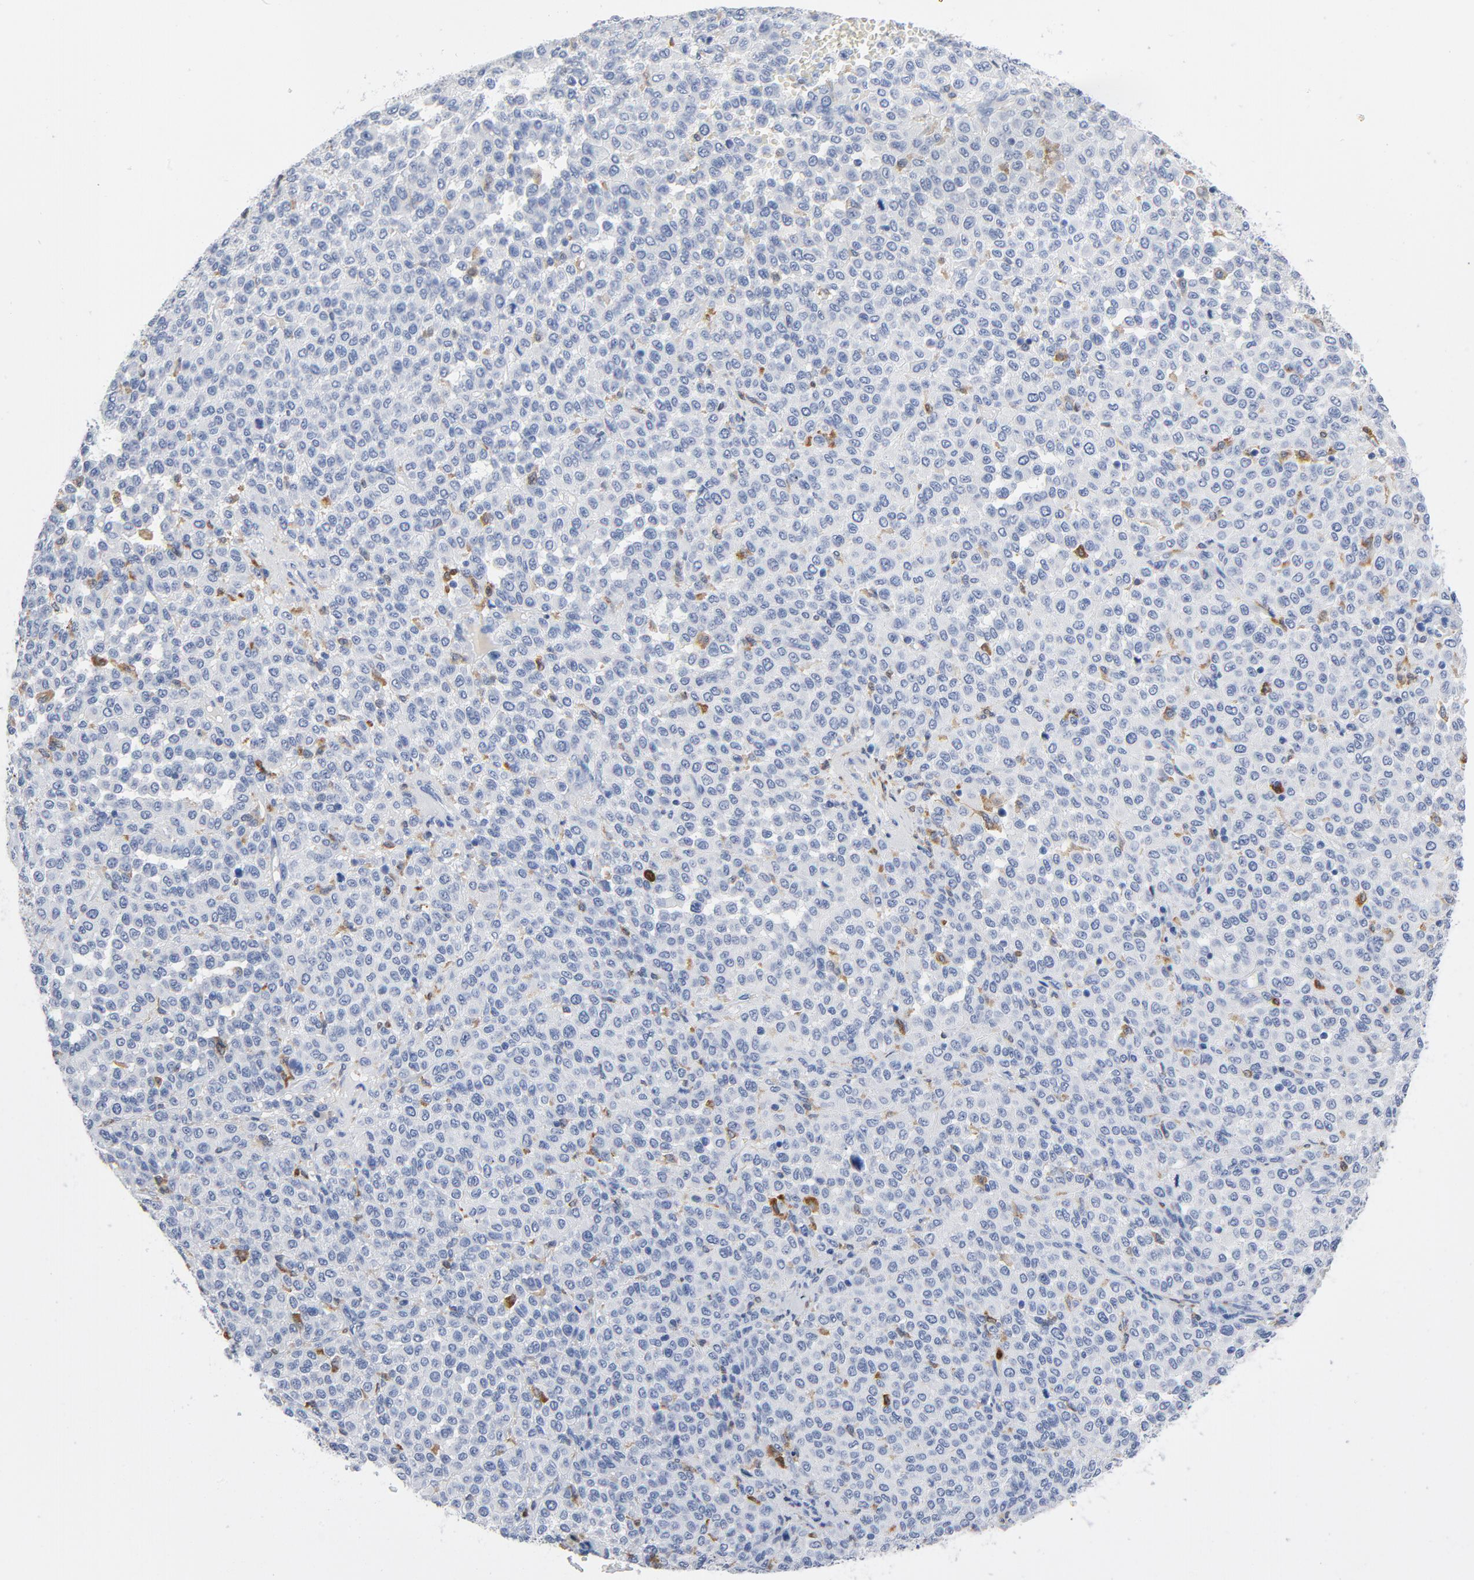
{"staining": {"intensity": "negative", "quantity": "none", "location": "none"}, "tissue": "melanoma", "cell_type": "Tumor cells", "image_type": "cancer", "snomed": [{"axis": "morphology", "description": "Malignant melanoma, Metastatic site"}, {"axis": "topography", "description": "Pancreas"}], "caption": "Malignant melanoma (metastatic site) was stained to show a protein in brown. There is no significant positivity in tumor cells. The staining is performed using DAB (3,3'-diaminobenzidine) brown chromogen with nuclei counter-stained in using hematoxylin.", "gene": "NCF1", "patient": {"sex": "female", "age": 30}}